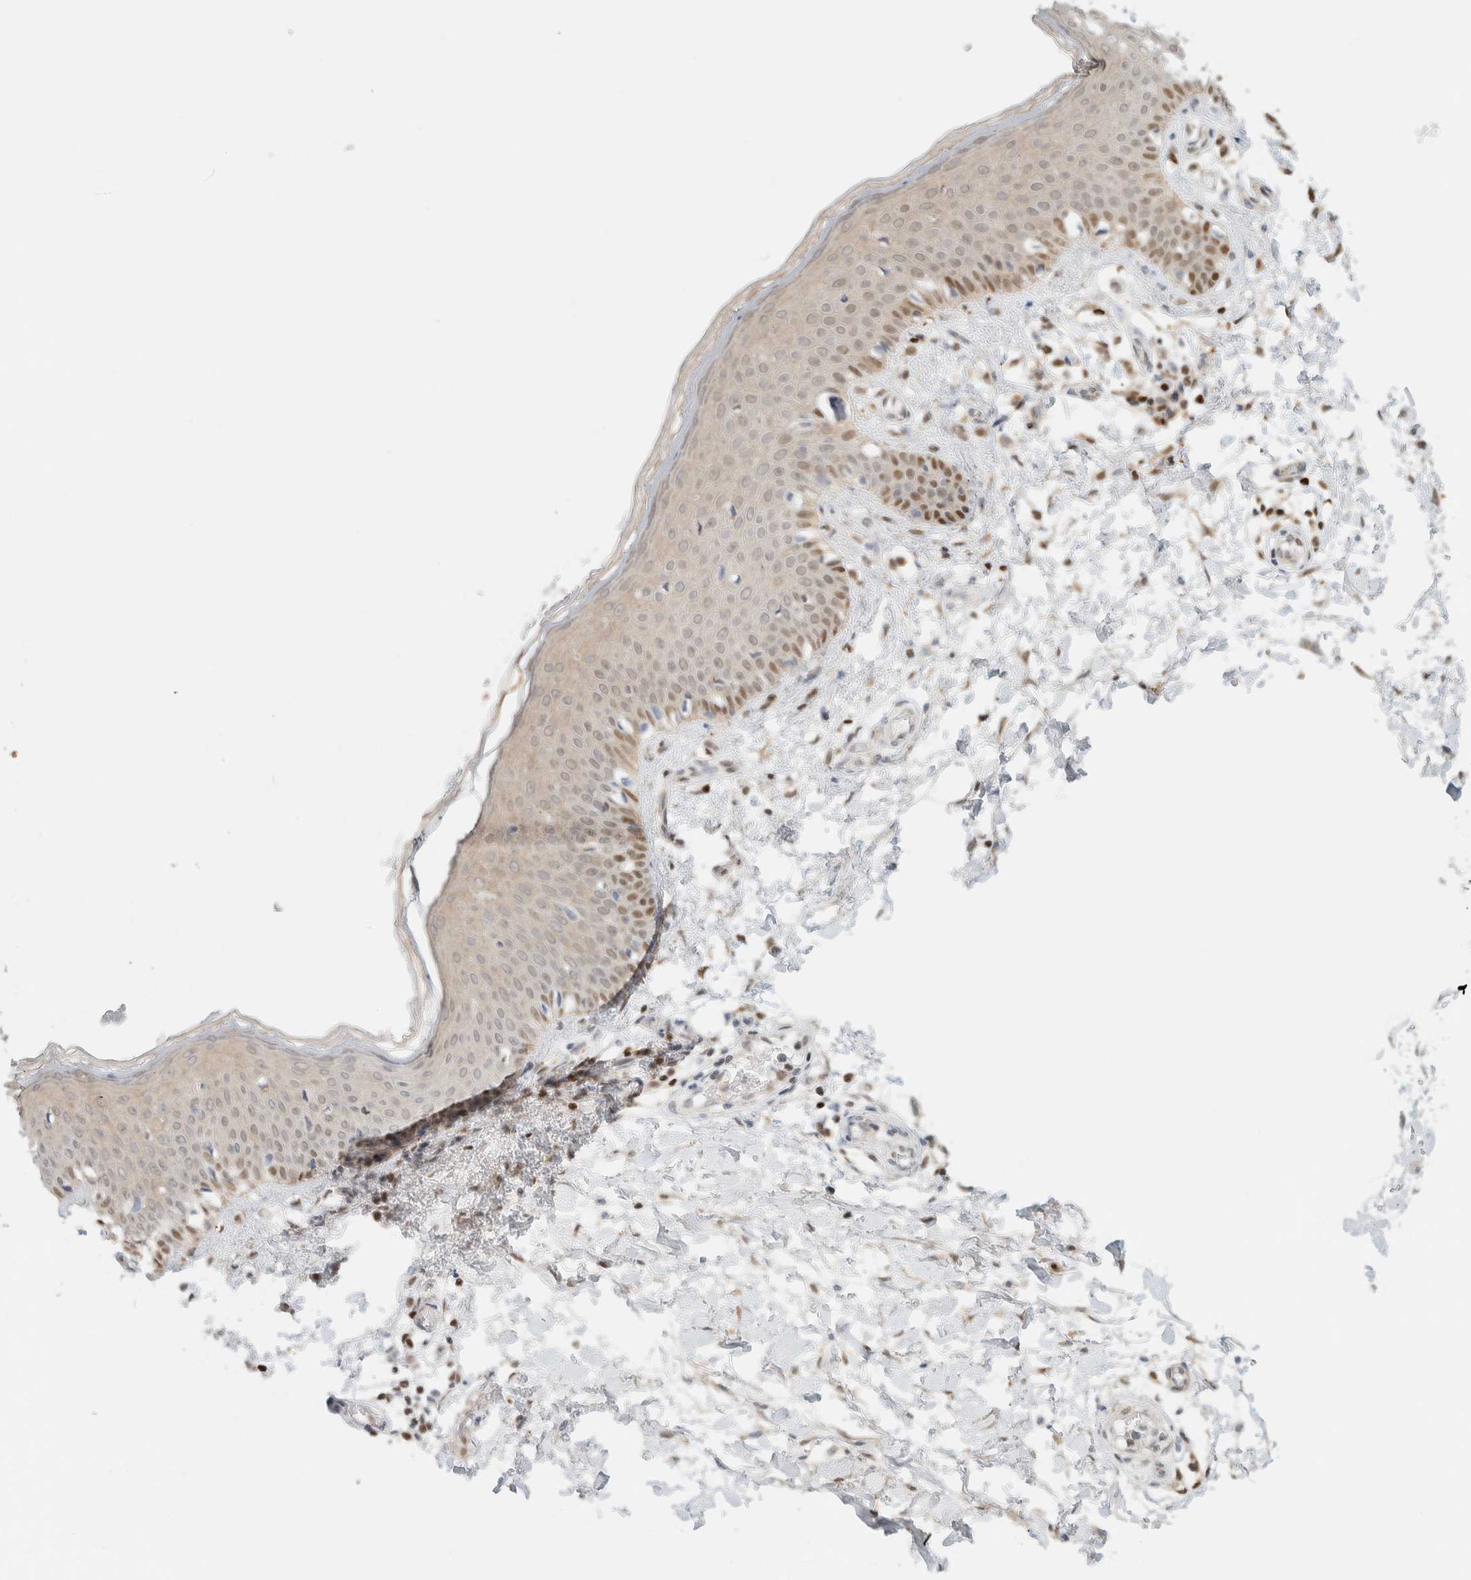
{"staining": {"intensity": "moderate", "quantity": ">75%", "location": "cytoplasmic/membranous,nuclear"}, "tissue": "skin", "cell_type": "Fibroblasts", "image_type": "normal", "snomed": [{"axis": "morphology", "description": "Normal tissue, NOS"}, {"axis": "morphology", "description": "Inflammation, NOS"}, {"axis": "topography", "description": "Skin"}], "caption": "Normal skin was stained to show a protein in brown. There is medium levels of moderate cytoplasmic/membranous,nuclear positivity in about >75% of fibroblasts. (DAB IHC with brightfield microscopy, high magnification).", "gene": "ZBTB37", "patient": {"sex": "female", "age": 44}}